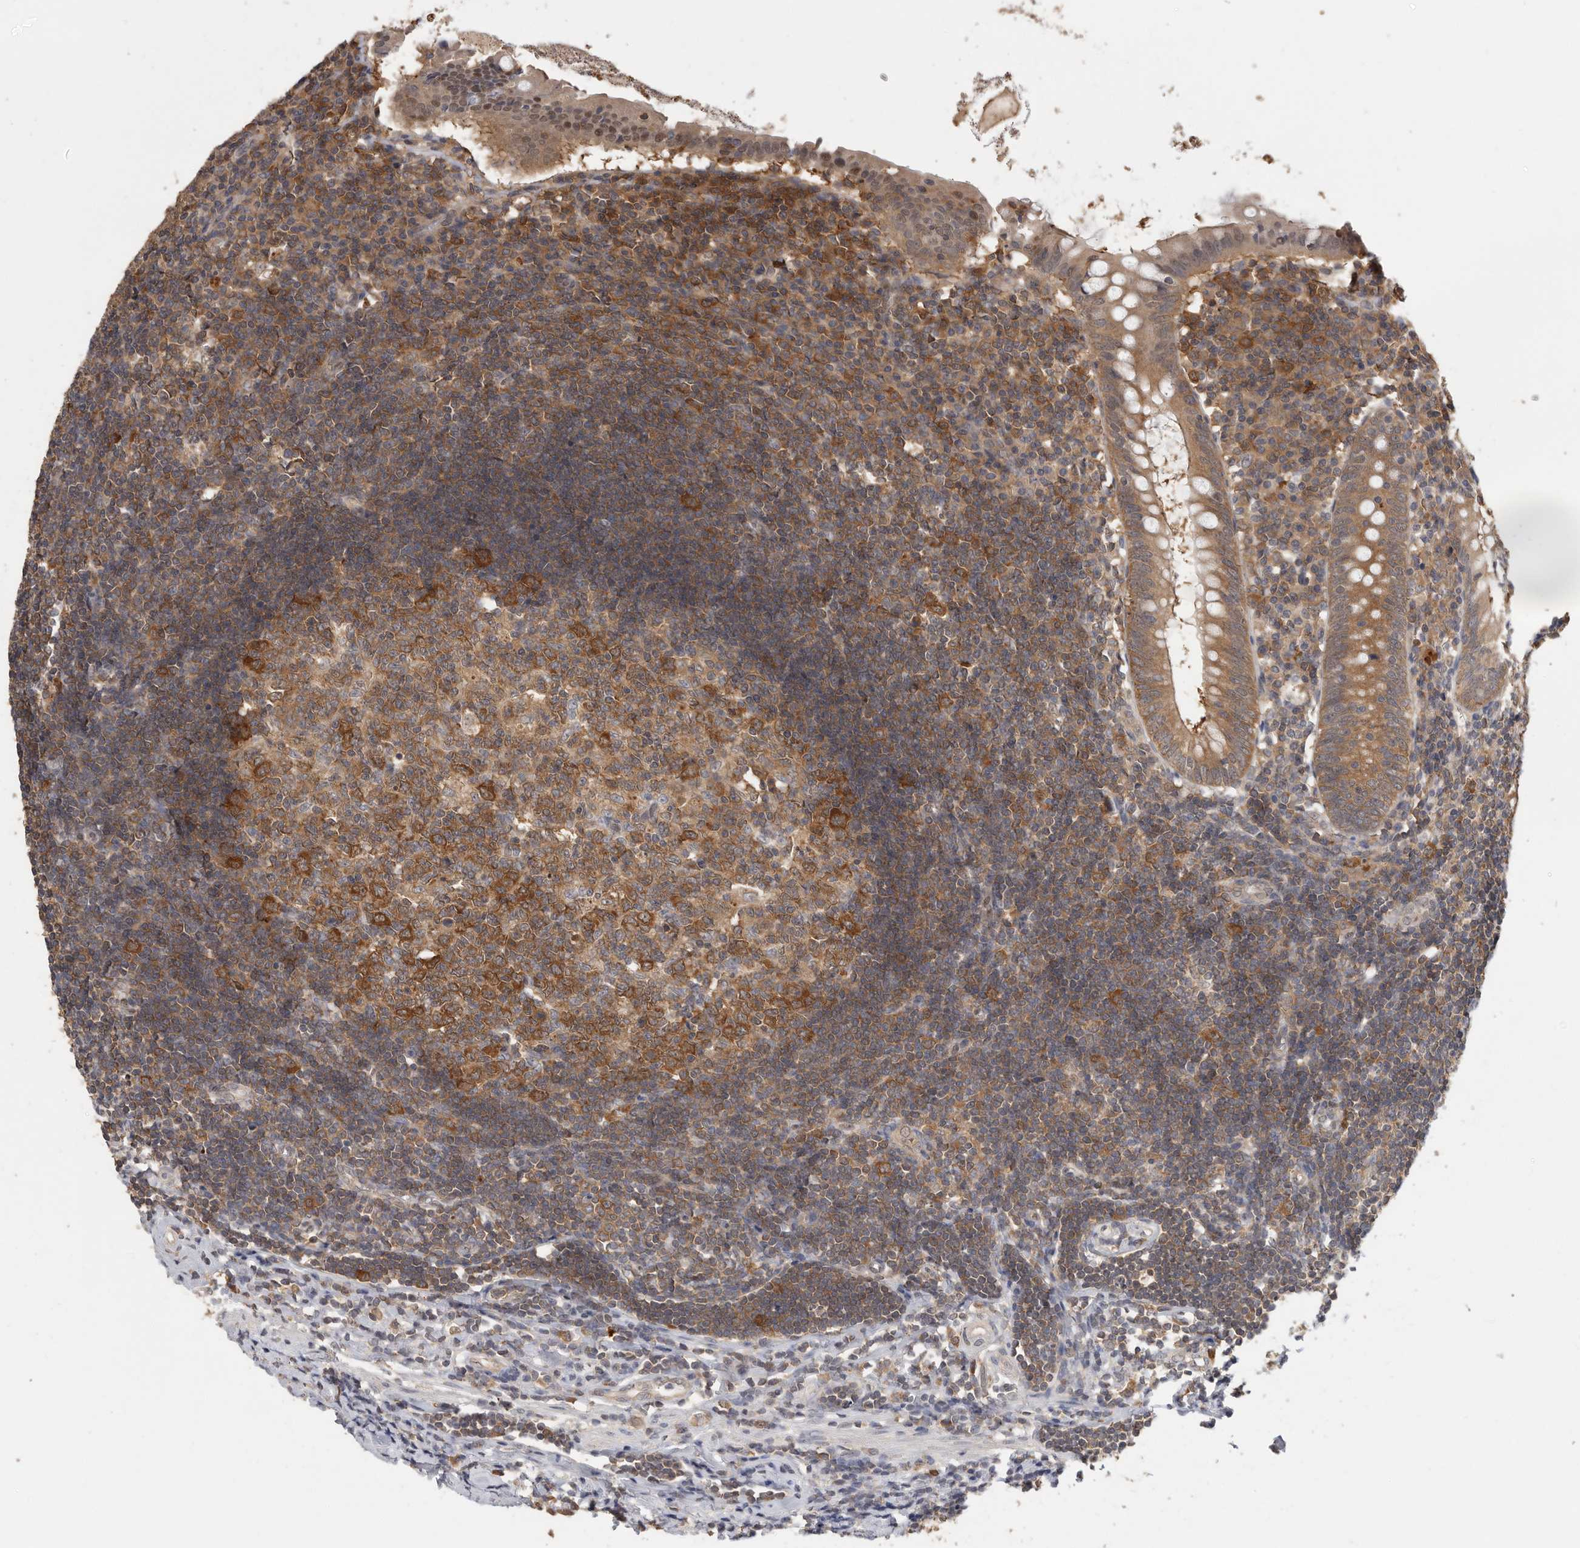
{"staining": {"intensity": "moderate", "quantity": ">75%", "location": "cytoplasmic/membranous"}, "tissue": "appendix", "cell_type": "Glandular cells", "image_type": "normal", "snomed": [{"axis": "morphology", "description": "Normal tissue, NOS"}, {"axis": "topography", "description": "Appendix"}], "caption": "Appendix stained for a protein (brown) demonstrates moderate cytoplasmic/membranous positive positivity in approximately >75% of glandular cells.", "gene": "CCT8", "patient": {"sex": "female", "age": 54}}